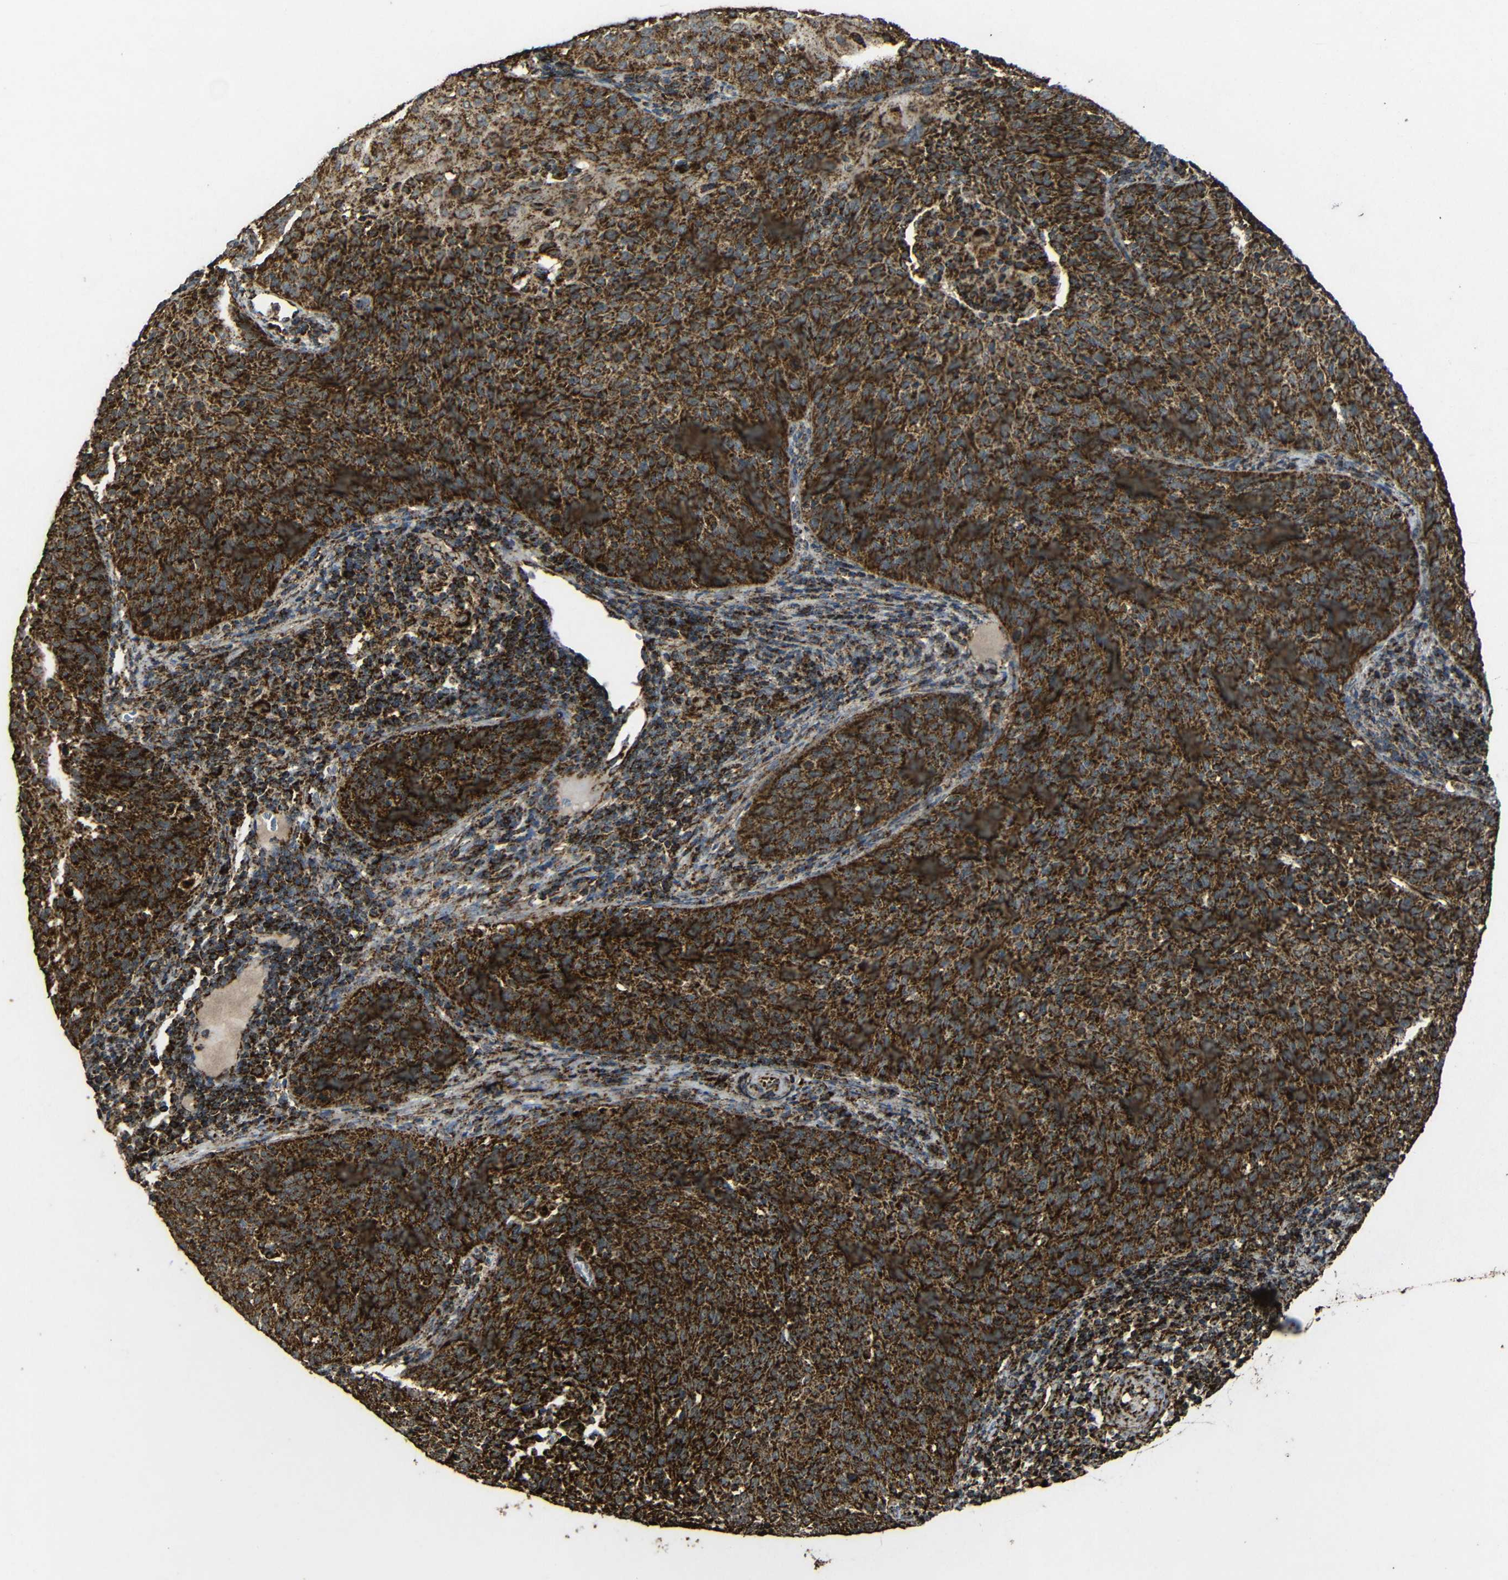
{"staining": {"intensity": "strong", "quantity": ">75%", "location": "cytoplasmic/membranous"}, "tissue": "cervical cancer", "cell_type": "Tumor cells", "image_type": "cancer", "snomed": [{"axis": "morphology", "description": "Squamous cell carcinoma, NOS"}, {"axis": "topography", "description": "Cervix"}], "caption": "Immunohistochemical staining of human cervical cancer (squamous cell carcinoma) demonstrates strong cytoplasmic/membranous protein positivity in about >75% of tumor cells. Using DAB (brown) and hematoxylin (blue) stains, captured at high magnification using brightfield microscopy.", "gene": "ATP5F1A", "patient": {"sex": "female", "age": 38}}